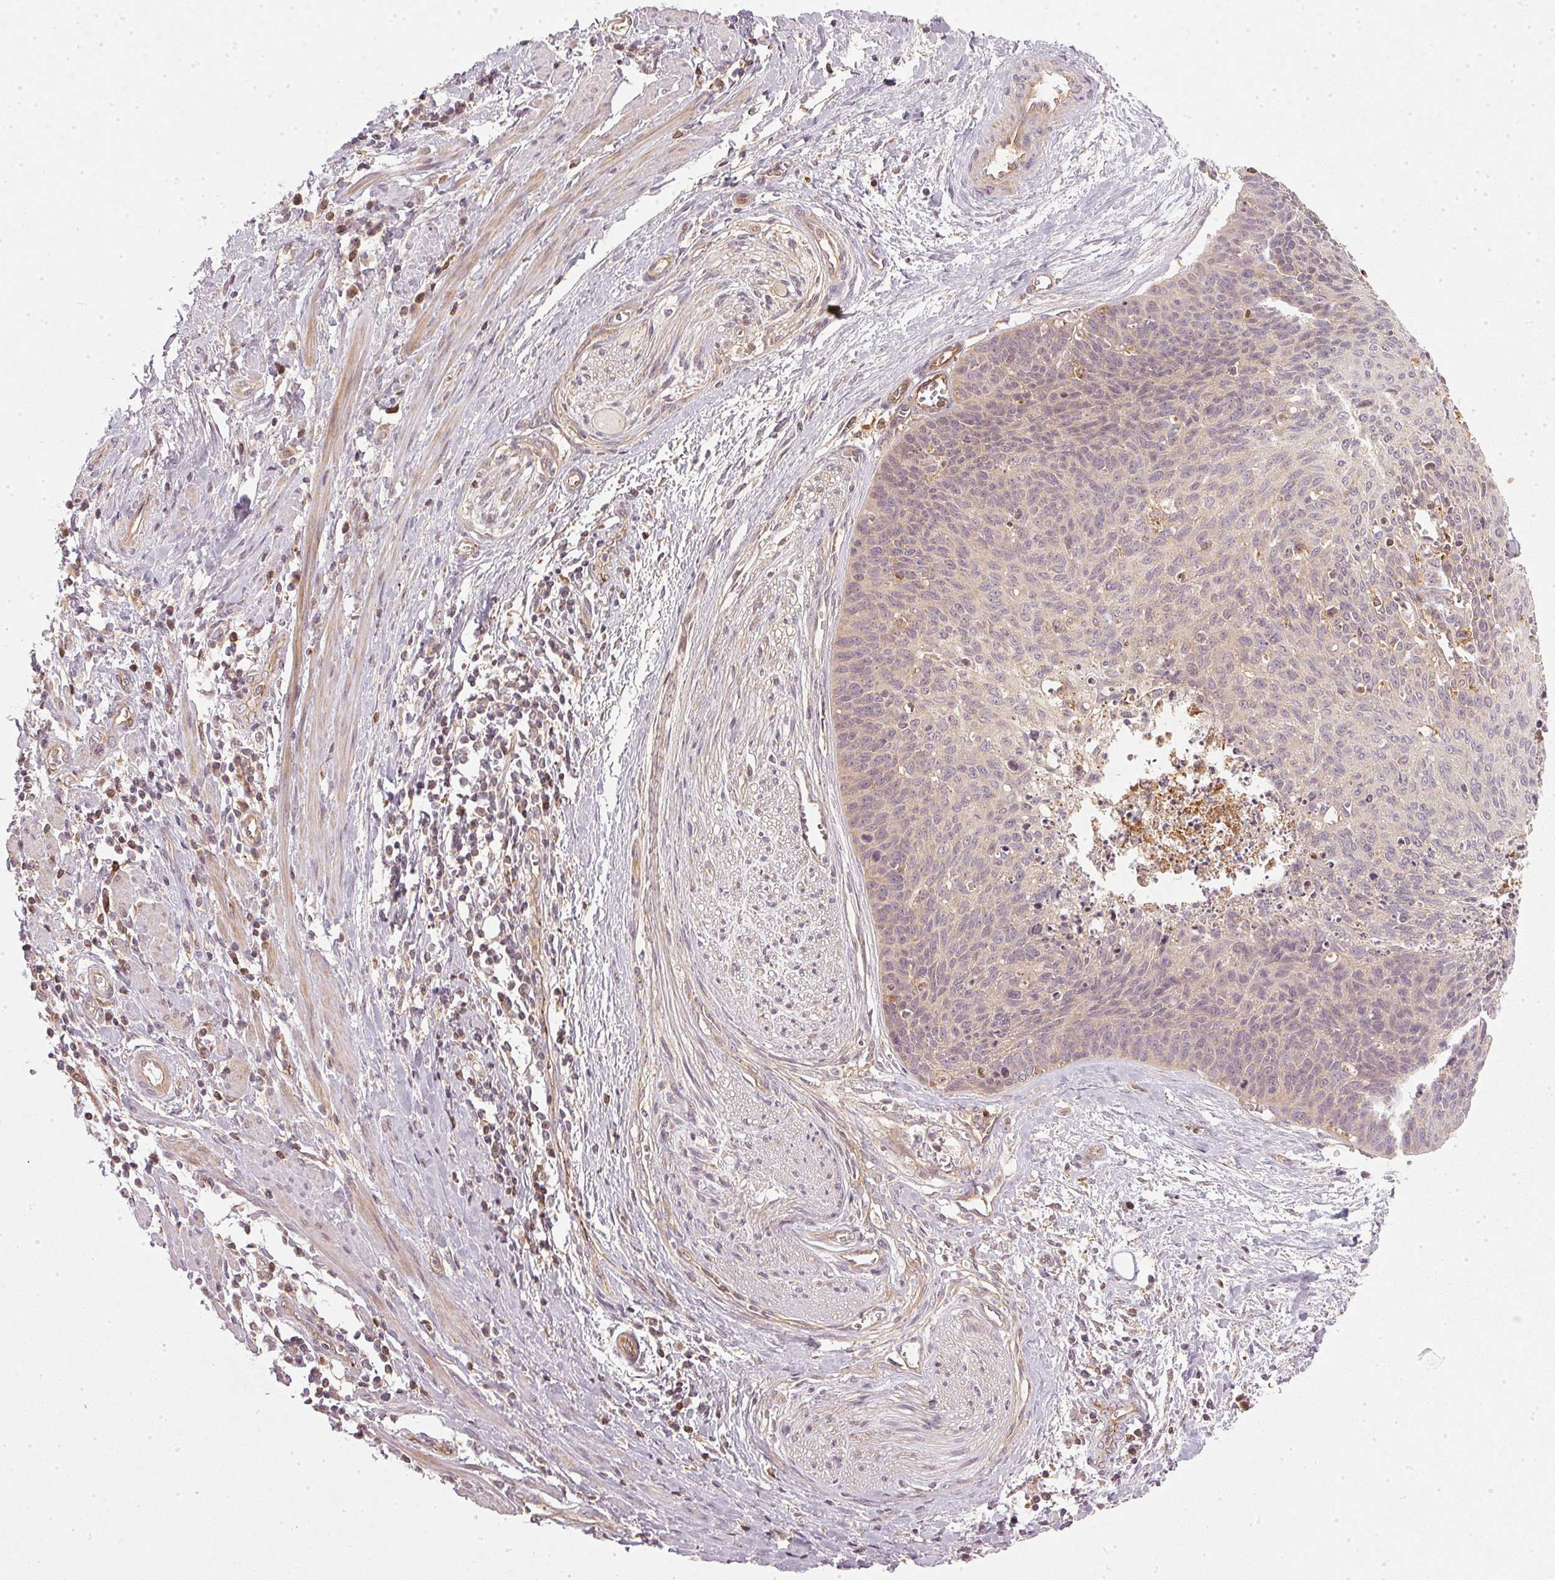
{"staining": {"intensity": "negative", "quantity": "none", "location": "none"}, "tissue": "cervical cancer", "cell_type": "Tumor cells", "image_type": "cancer", "snomed": [{"axis": "morphology", "description": "Squamous cell carcinoma, NOS"}, {"axis": "topography", "description": "Cervix"}], "caption": "This is an immunohistochemistry image of squamous cell carcinoma (cervical). There is no staining in tumor cells.", "gene": "NADK2", "patient": {"sex": "female", "age": 55}}